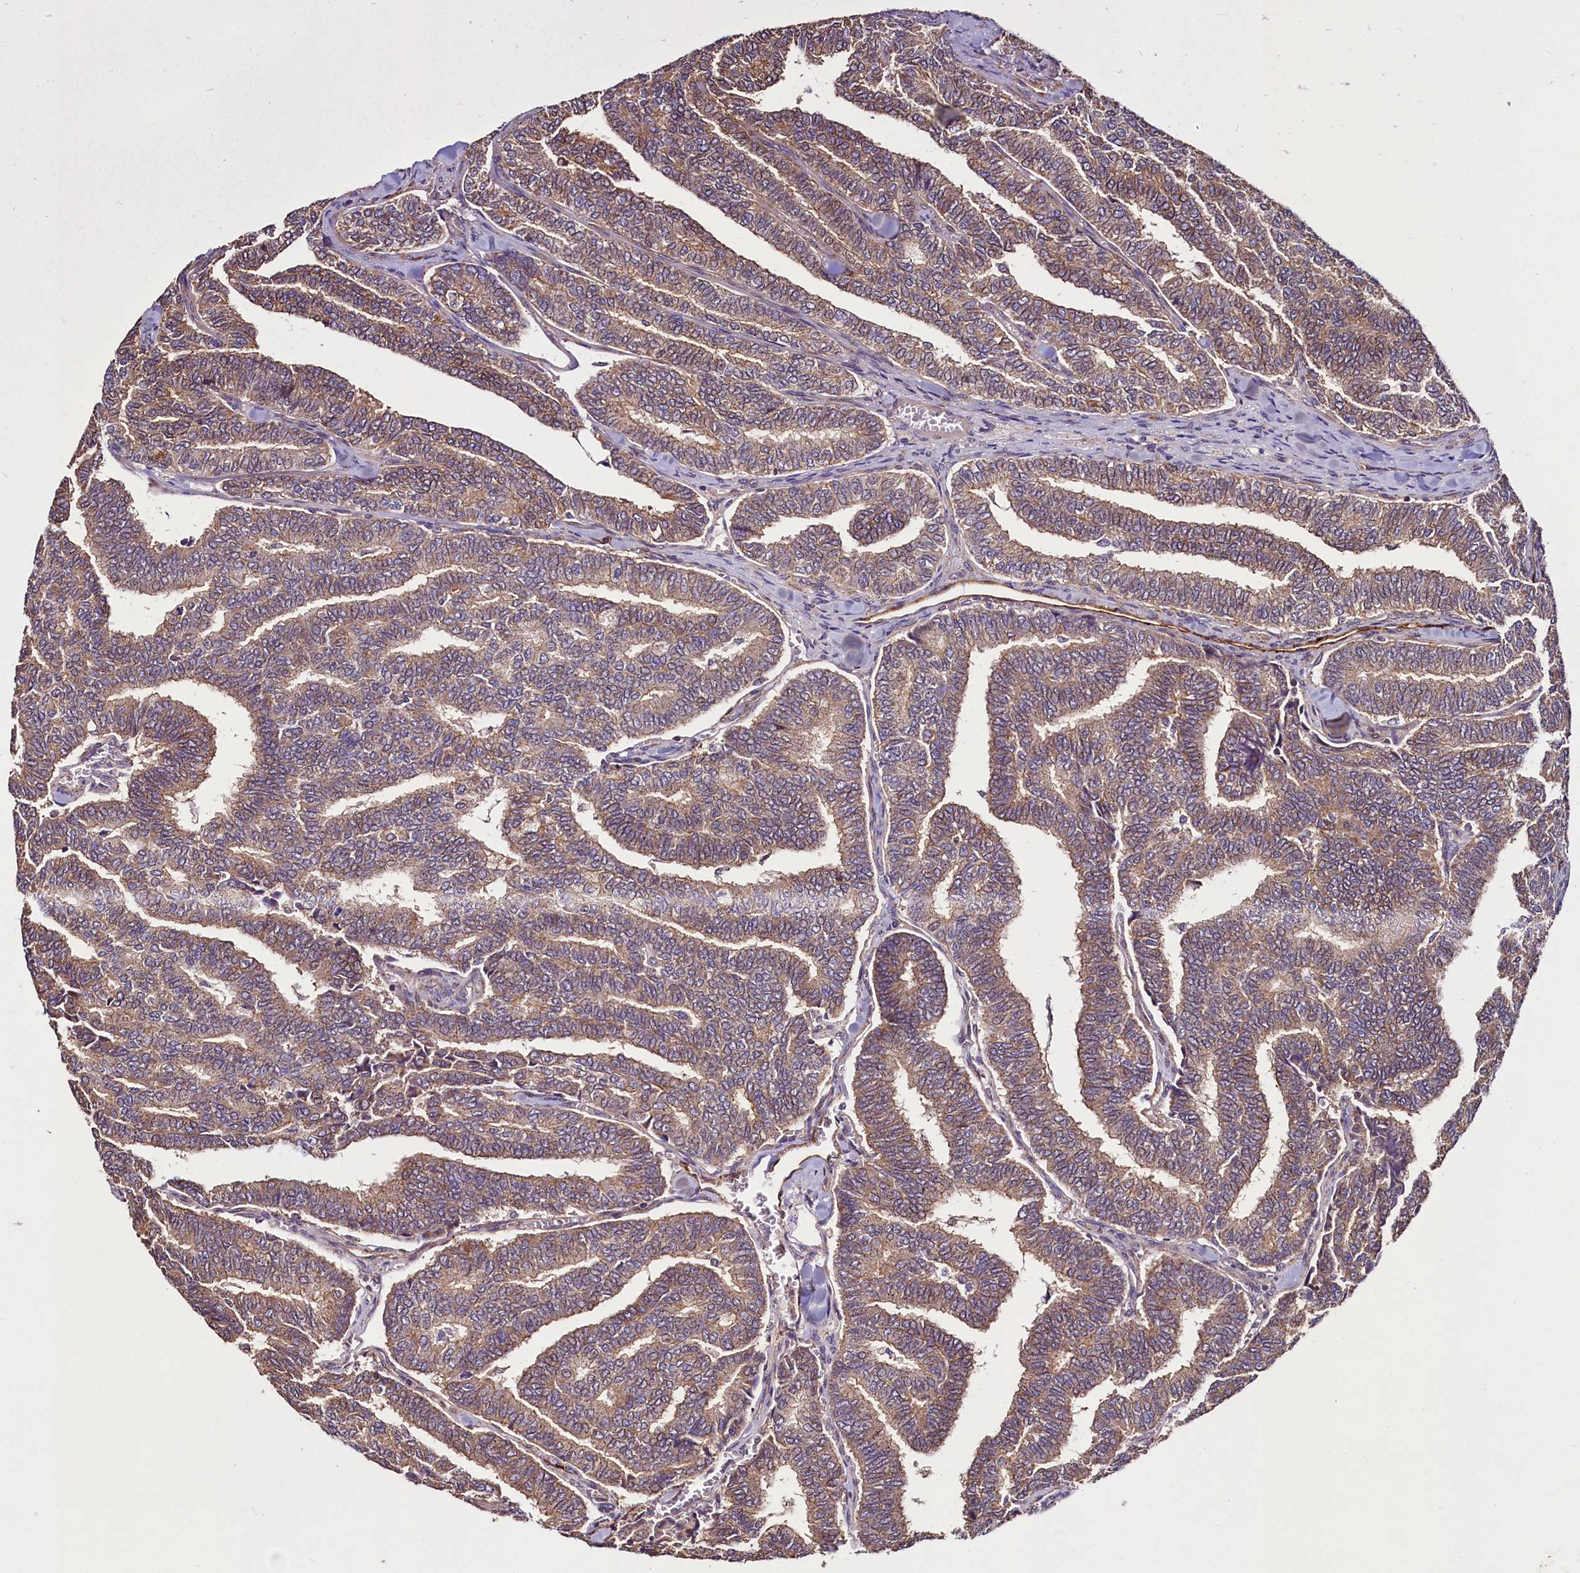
{"staining": {"intensity": "moderate", "quantity": ">75%", "location": "cytoplasmic/membranous"}, "tissue": "thyroid cancer", "cell_type": "Tumor cells", "image_type": "cancer", "snomed": [{"axis": "morphology", "description": "Papillary adenocarcinoma, NOS"}, {"axis": "topography", "description": "Thyroid gland"}], "caption": "The photomicrograph shows staining of papillary adenocarcinoma (thyroid), revealing moderate cytoplasmic/membranous protein staining (brown color) within tumor cells. (brown staining indicates protein expression, while blue staining denotes nuclei).", "gene": "PALM", "patient": {"sex": "female", "age": 35}}